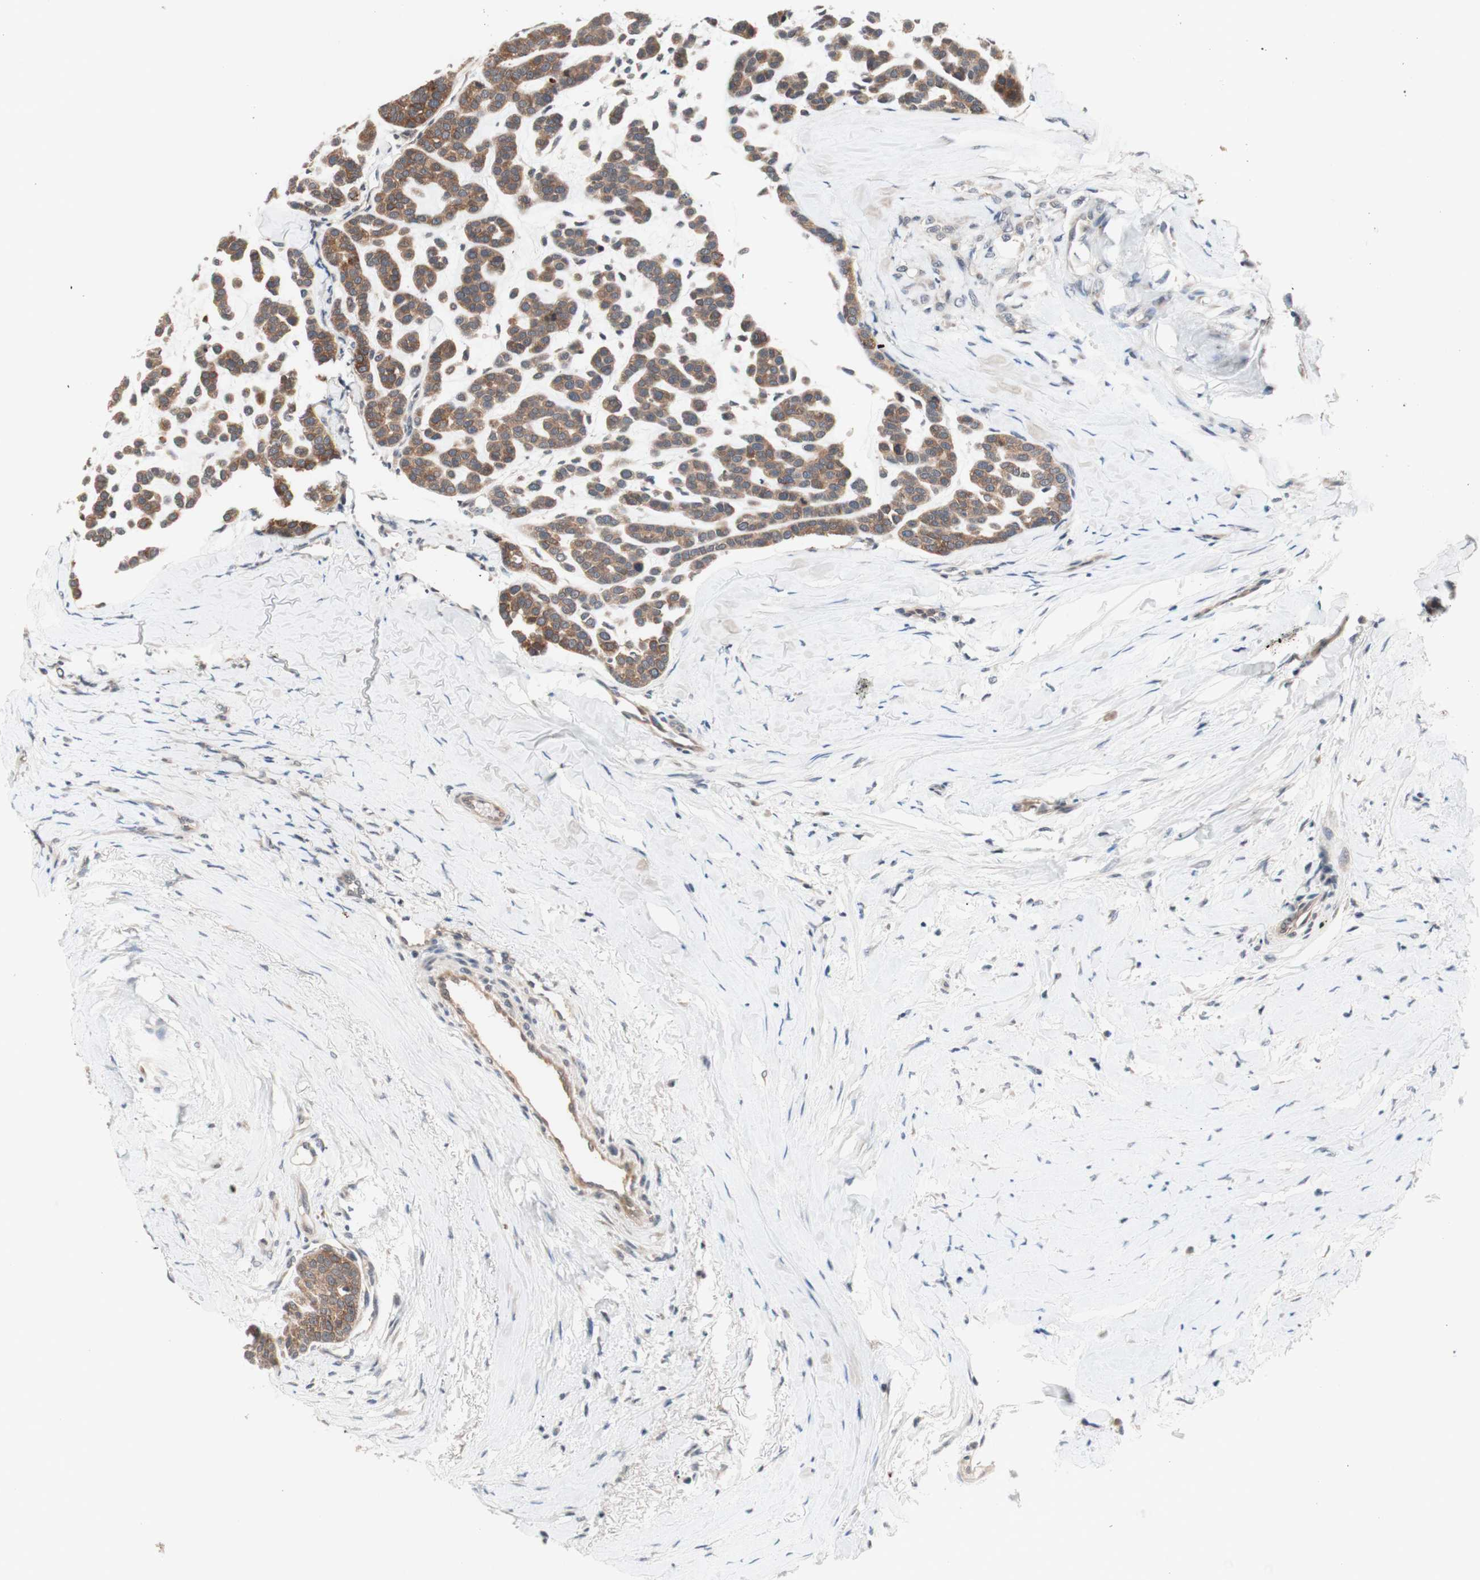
{"staining": {"intensity": "moderate", "quantity": ">75%", "location": "cytoplasmic/membranous"}, "tissue": "head and neck cancer", "cell_type": "Tumor cells", "image_type": "cancer", "snomed": [{"axis": "morphology", "description": "Adenocarcinoma, NOS"}, {"axis": "morphology", "description": "Adenoma, NOS"}, {"axis": "topography", "description": "Head-Neck"}], "caption": "Immunohistochemical staining of human head and neck cancer displays medium levels of moderate cytoplasmic/membranous positivity in about >75% of tumor cells.", "gene": "CD55", "patient": {"sex": "female", "age": 55}}